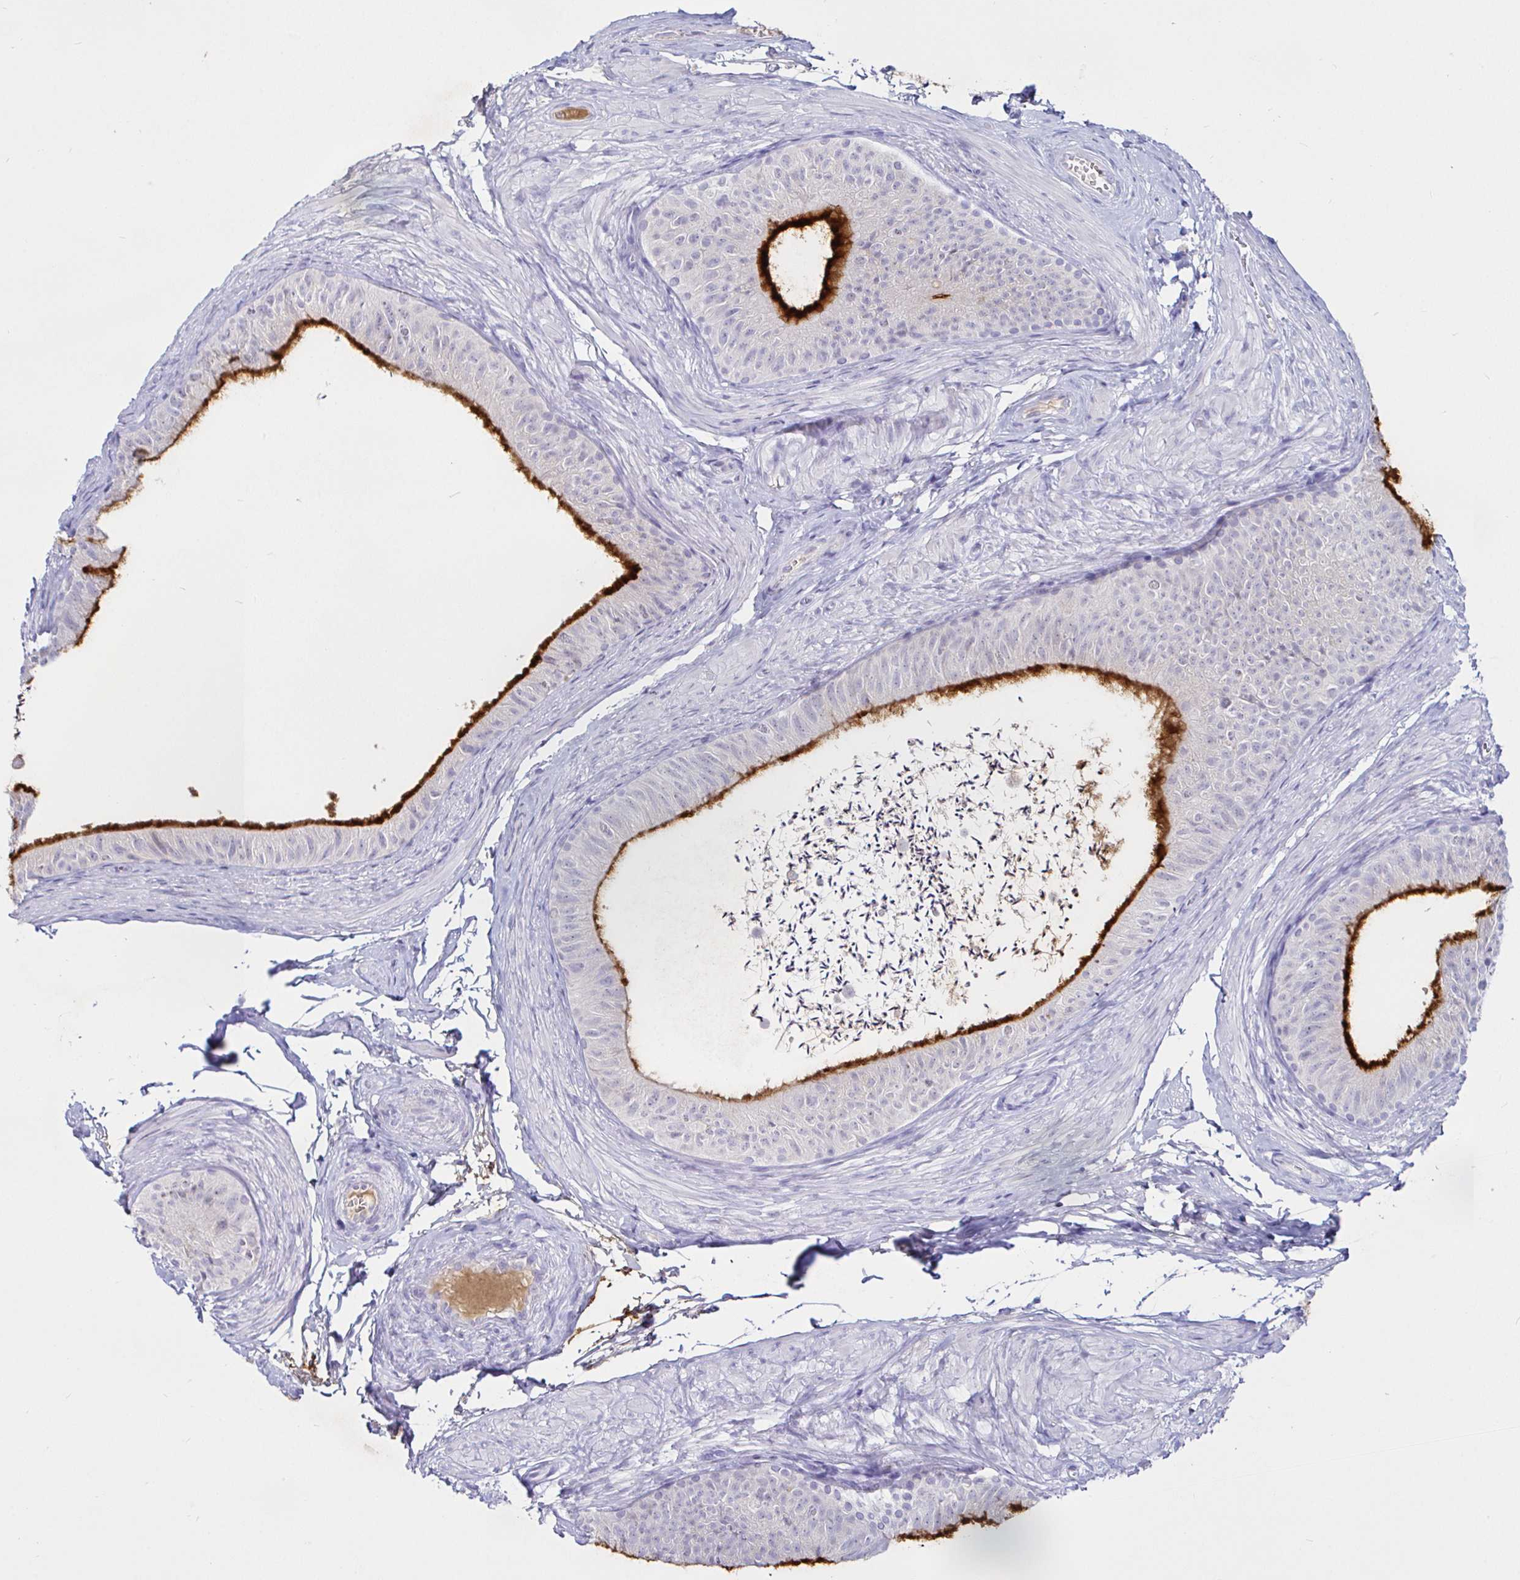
{"staining": {"intensity": "strong", "quantity": "25%-75%", "location": "cytoplasmic/membranous"}, "tissue": "epididymis", "cell_type": "Glandular cells", "image_type": "normal", "snomed": [{"axis": "morphology", "description": "Normal tissue, NOS"}, {"axis": "topography", "description": "Epididymis, spermatic cord, NOS"}, {"axis": "topography", "description": "Epididymis"}, {"axis": "topography", "description": "Peripheral nerve tissue"}], "caption": "Brown immunohistochemical staining in unremarkable epididymis demonstrates strong cytoplasmic/membranous positivity in approximately 25%-75% of glandular cells. (DAB (3,3'-diaminobenzidine) IHC with brightfield microscopy, high magnification).", "gene": "SAA2", "patient": {"sex": "male", "age": 29}}